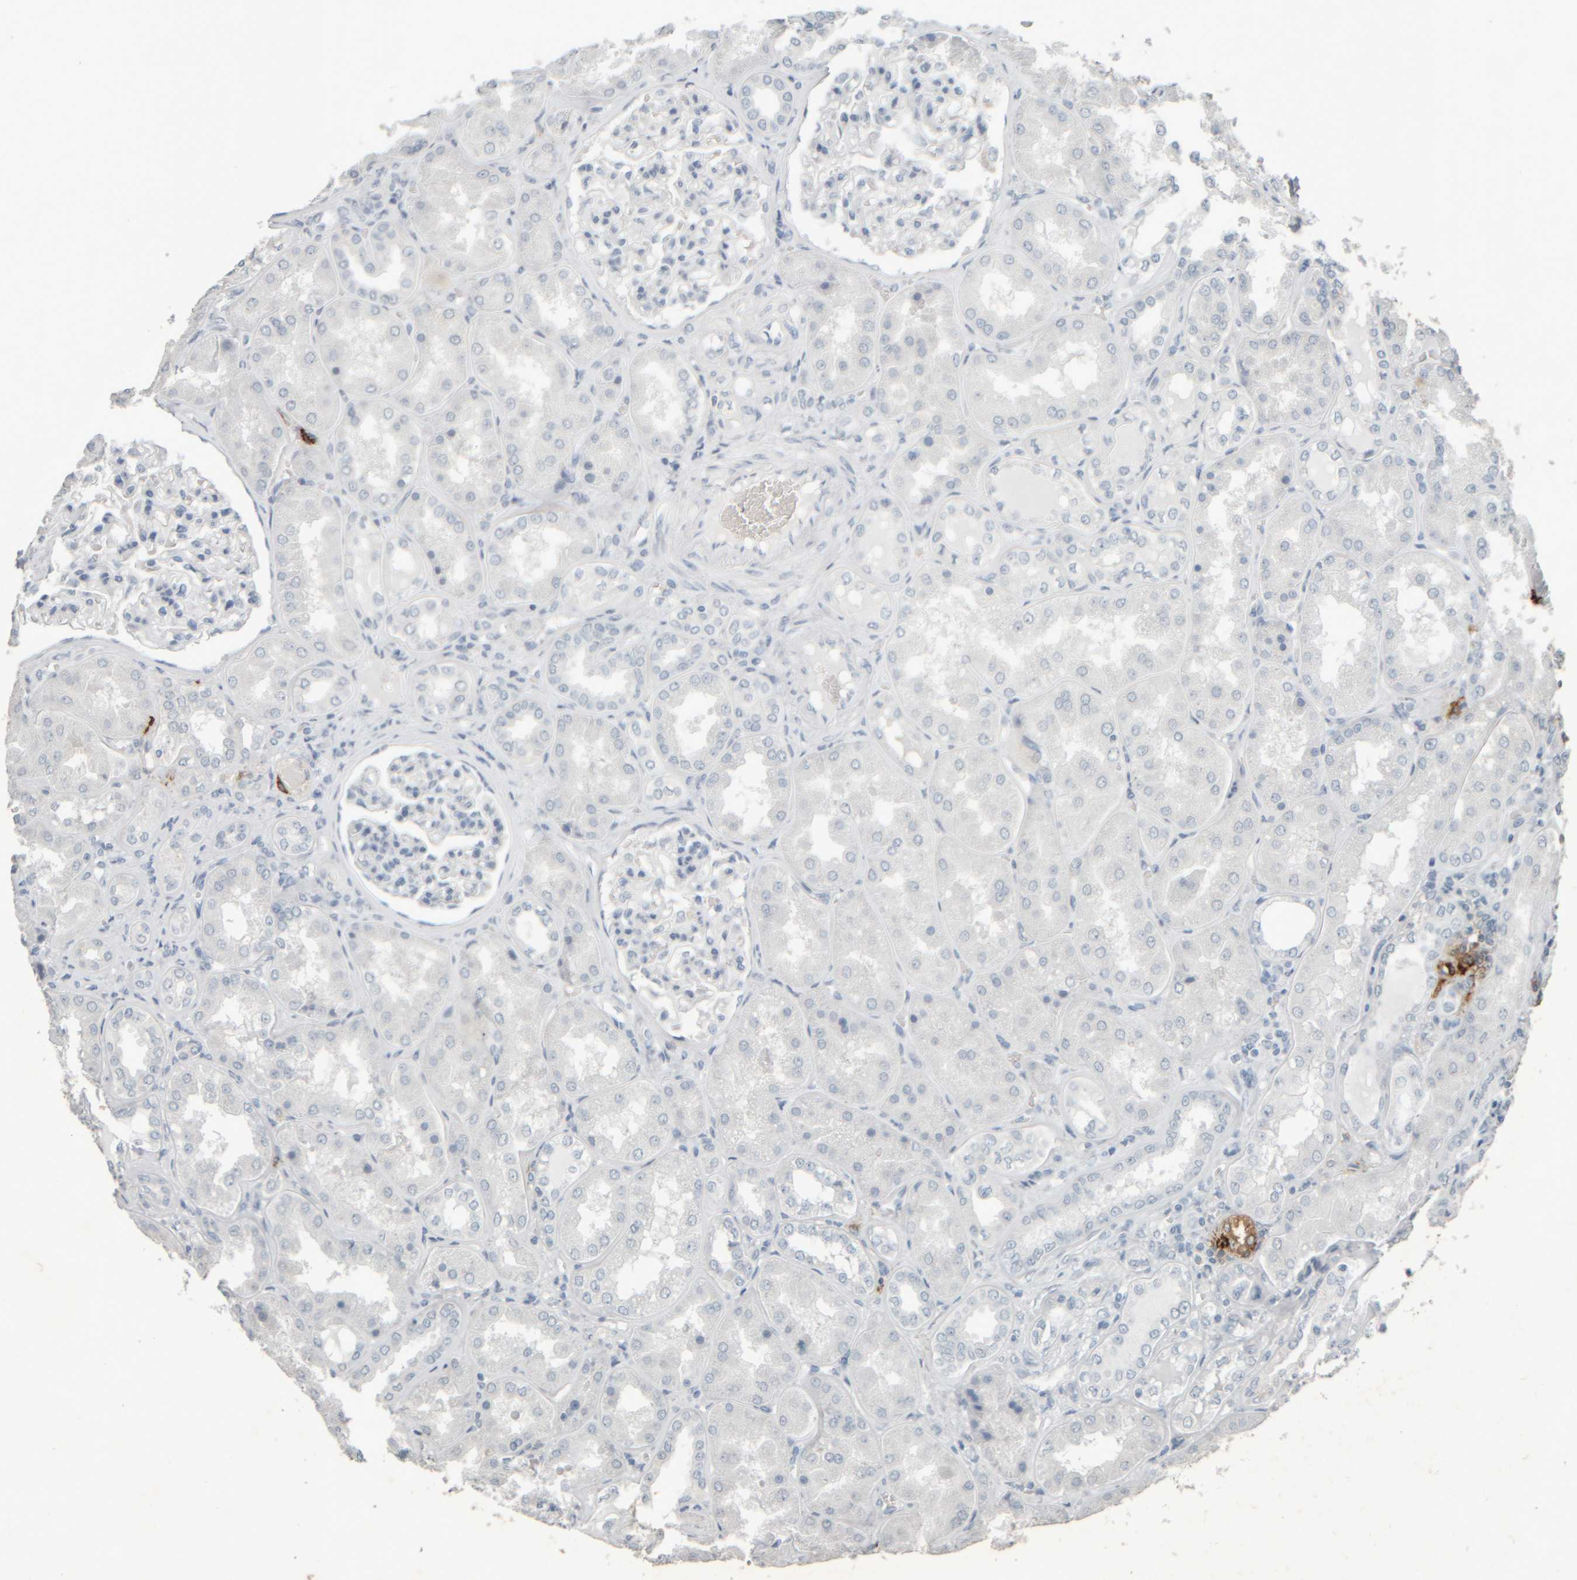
{"staining": {"intensity": "negative", "quantity": "none", "location": "none"}, "tissue": "kidney", "cell_type": "Cells in glomeruli", "image_type": "normal", "snomed": [{"axis": "morphology", "description": "Normal tissue, NOS"}, {"axis": "topography", "description": "Kidney"}], "caption": "The image displays no significant staining in cells in glomeruli of kidney. (Stains: DAB (3,3'-diaminobenzidine) IHC with hematoxylin counter stain, Microscopy: brightfield microscopy at high magnification).", "gene": "TPSAB1", "patient": {"sex": "female", "age": 56}}